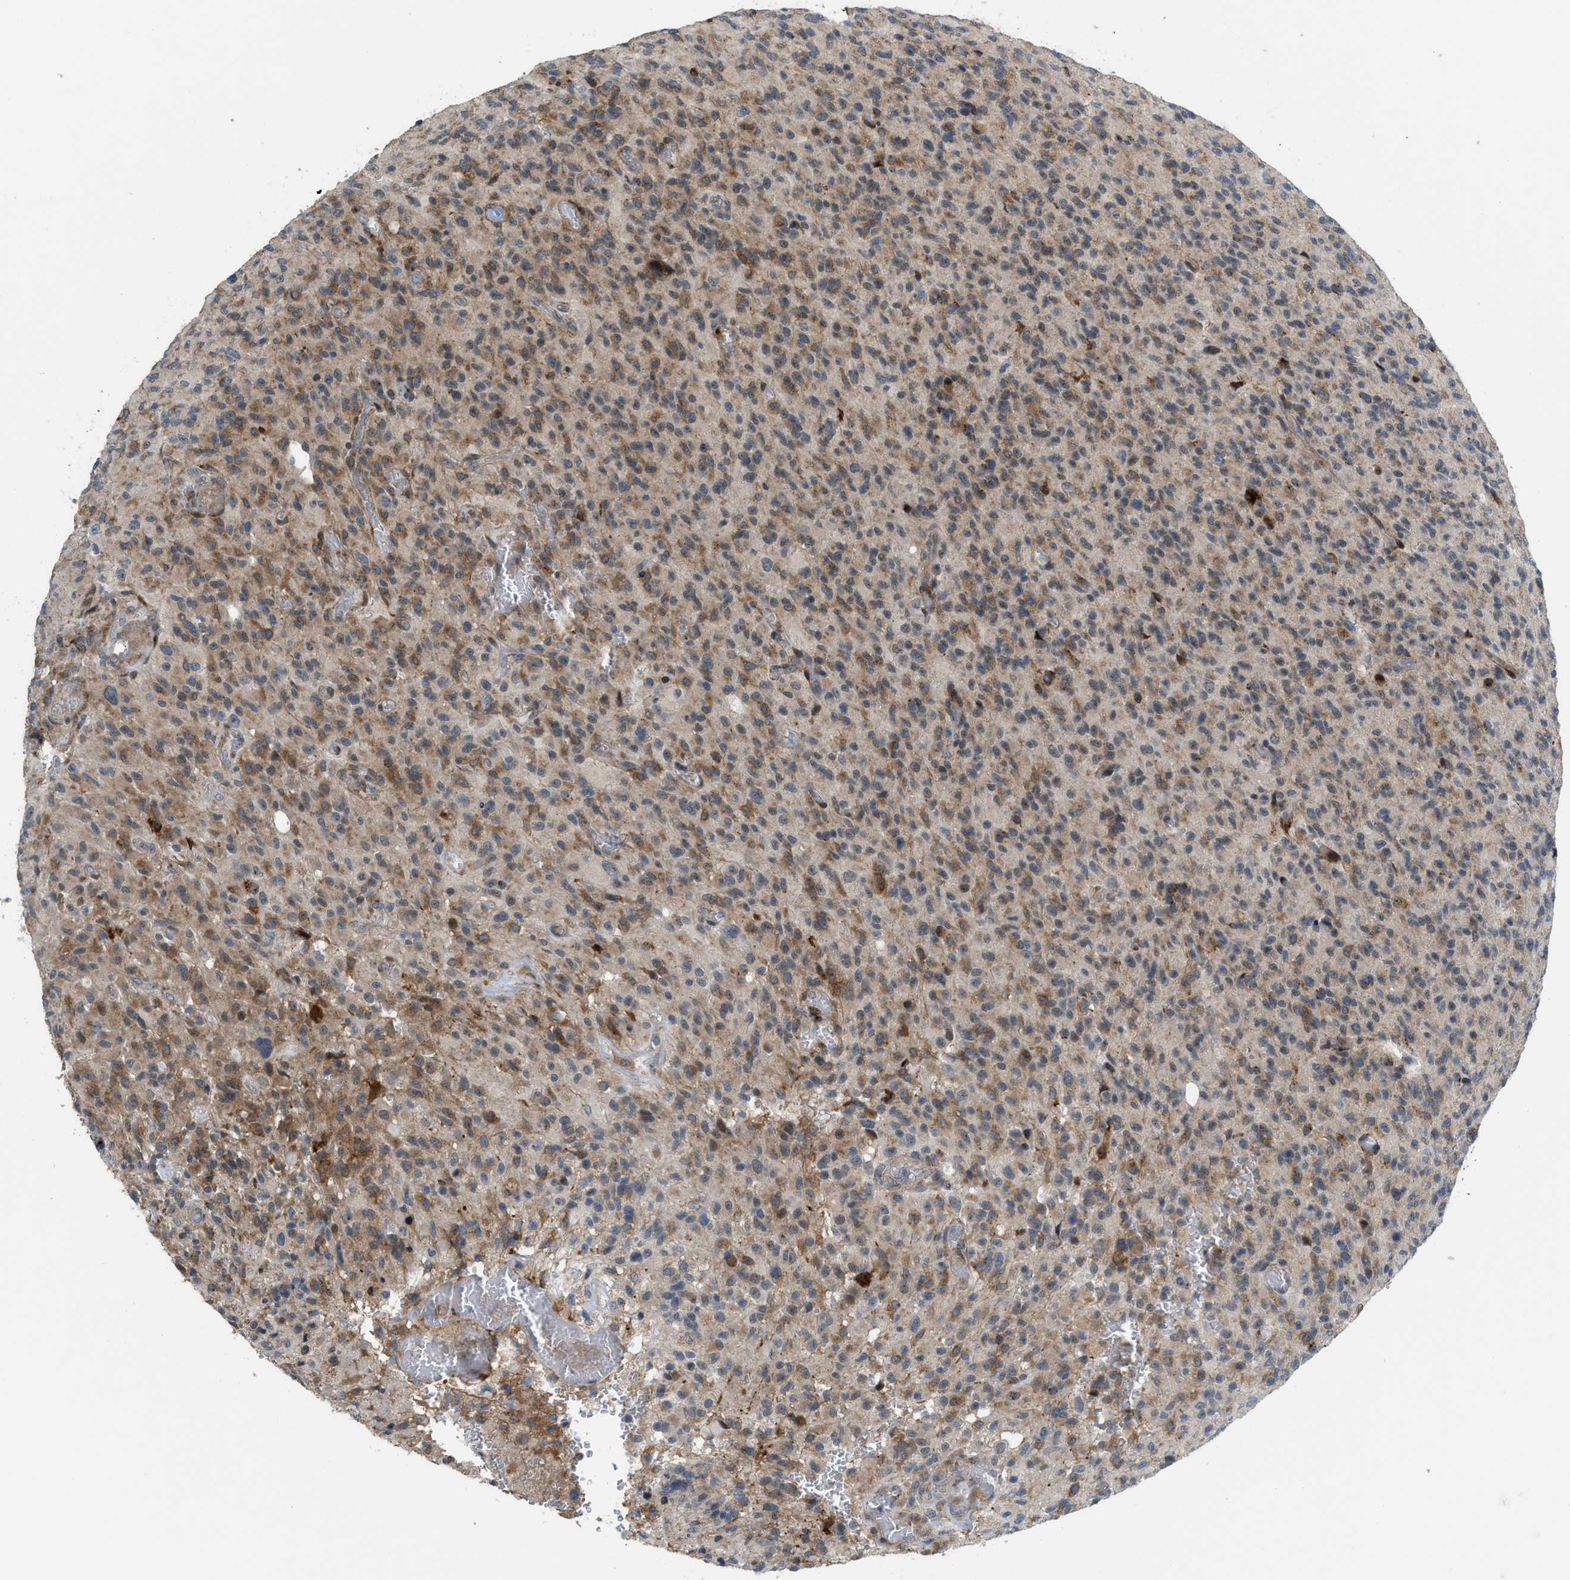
{"staining": {"intensity": "moderate", "quantity": ">75%", "location": "cytoplasmic/membranous"}, "tissue": "glioma", "cell_type": "Tumor cells", "image_type": "cancer", "snomed": [{"axis": "morphology", "description": "Glioma, malignant, High grade"}, {"axis": "topography", "description": "Brain"}], "caption": "Moderate cytoplasmic/membranous protein positivity is appreciated in approximately >75% of tumor cells in glioma. (DAB IHC with brightfield microscopy, high magnification).", "gene": "DIPK1A", "patient": {"sex": "male", "age": 71}}